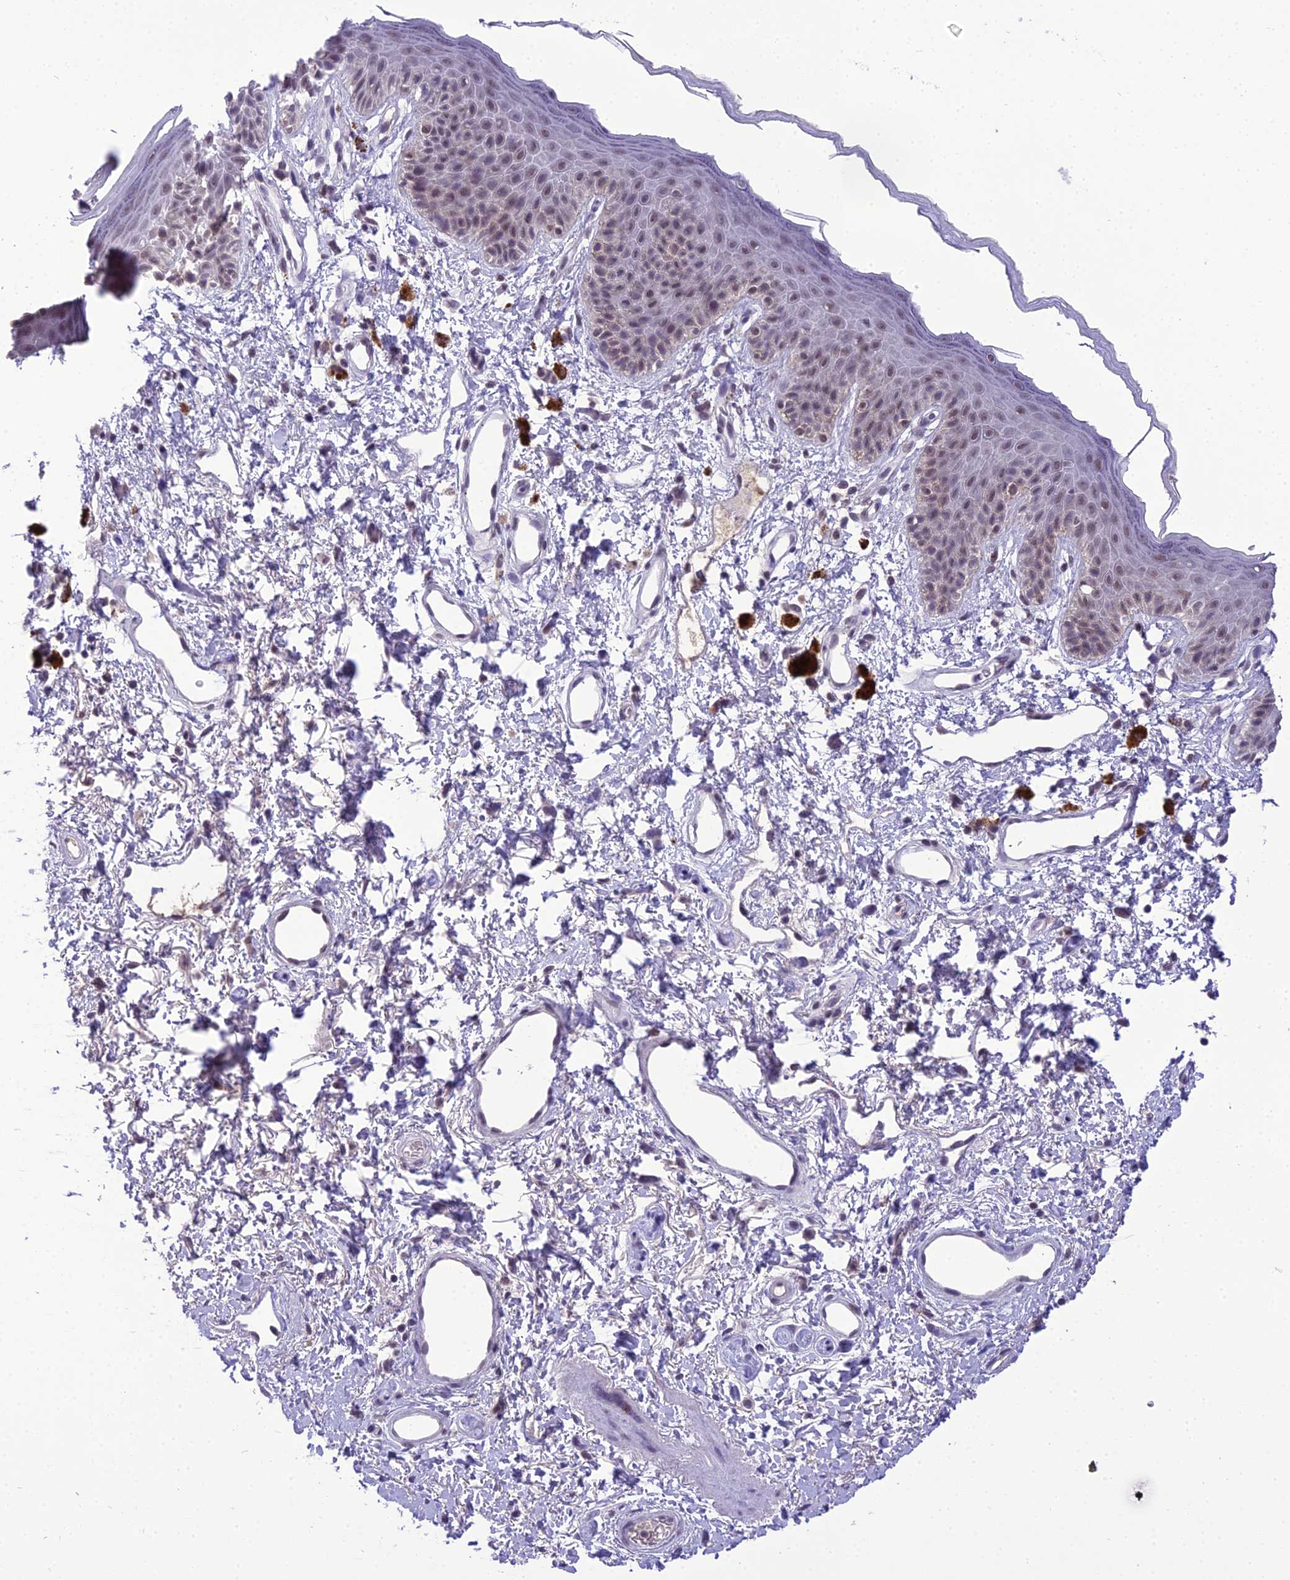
{"staining": {"intensity": "weak", "quantity": ">75%", "location": "nuclear"}, "tissue": "skin", "cell_type": "Epidermal cells", "image_type": "normal", "snomed": [{"axis": "morphology", "description": "Normal tissue, NOS"}, {"axis": "topography", "description": "Anal"}], "caption": "Immunohistochemical staining of unremarkable skin displays weak nuclear protein positivity in approximately >75% of epidermal cells.", "gene": "SH3RF3", "patient": {"sex": "female", "age": 46}}